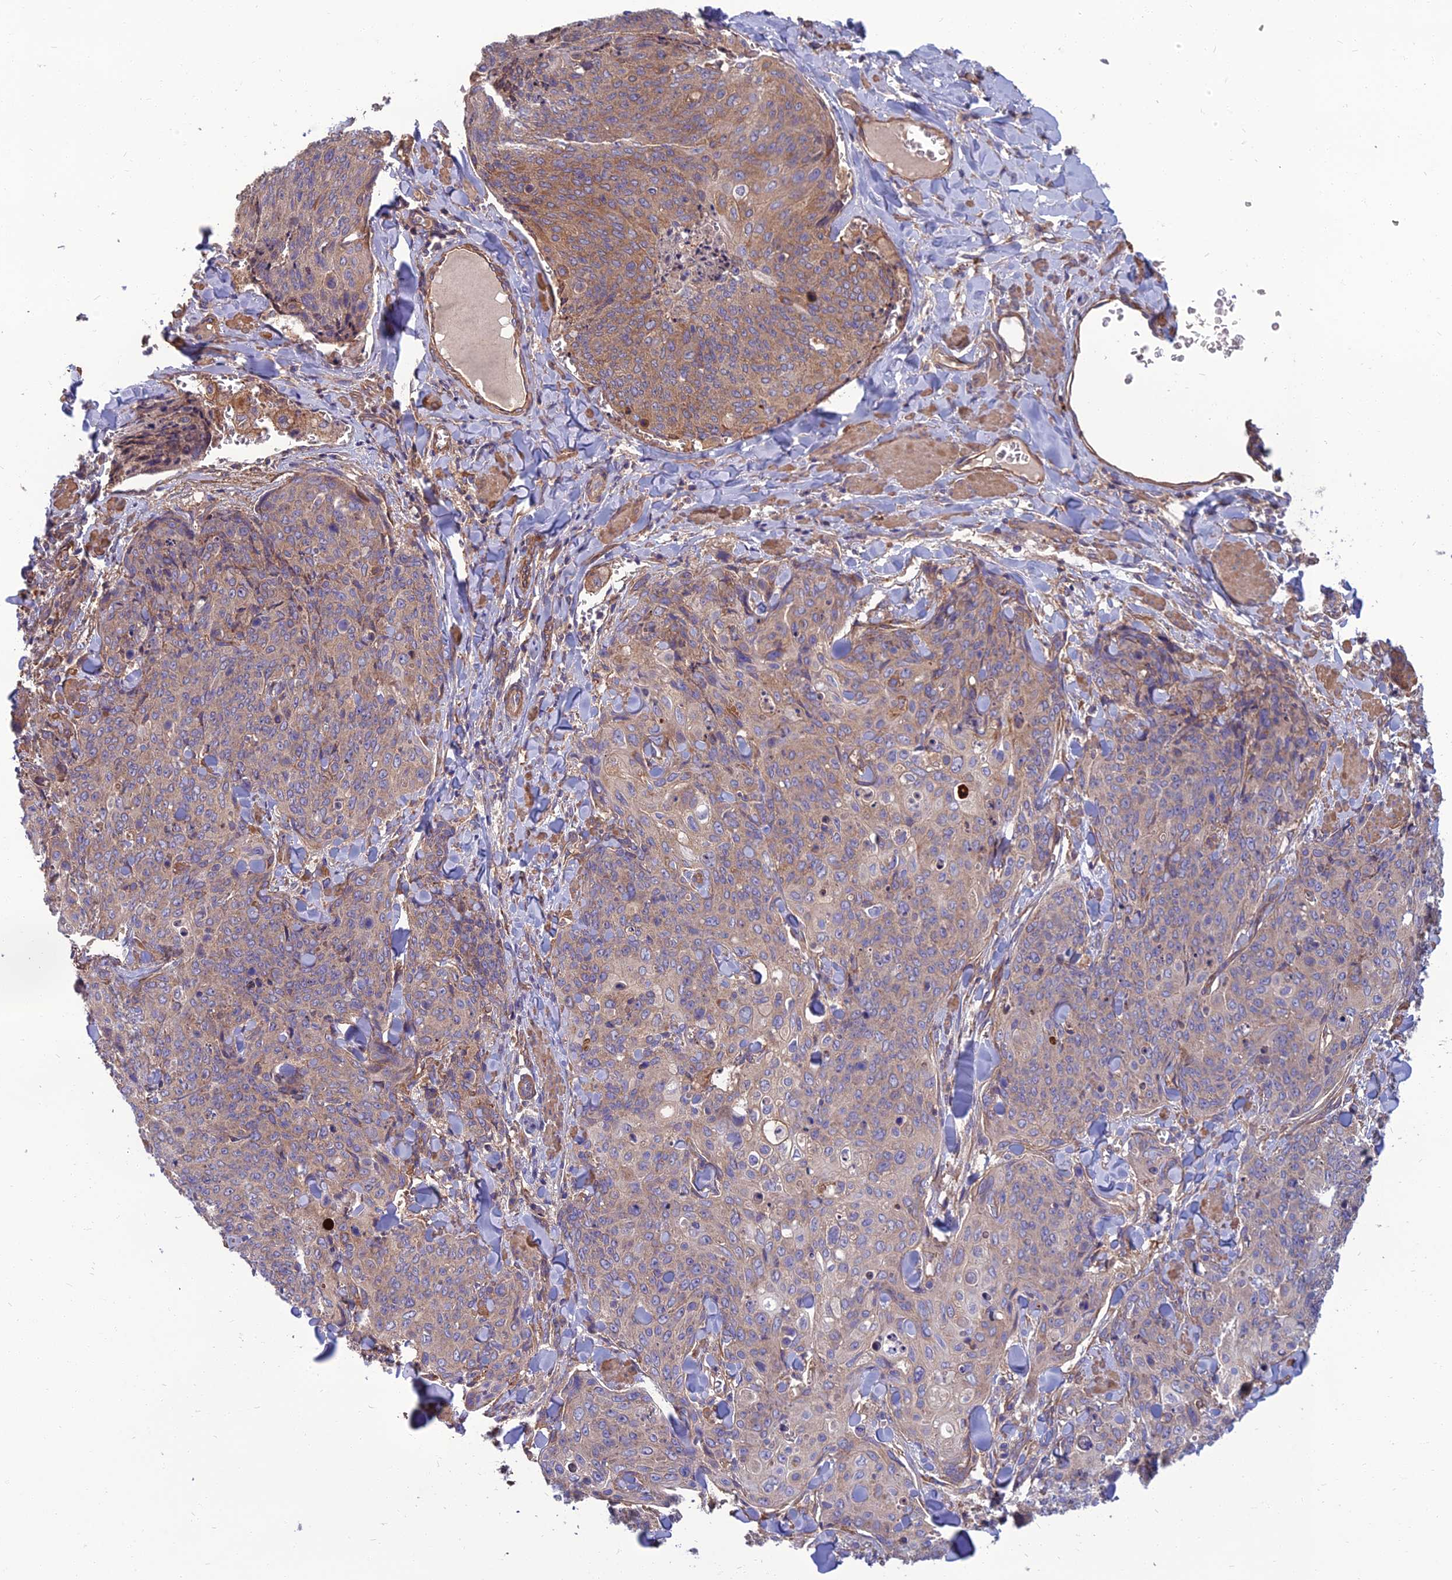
{"staining": {"intensity": "moderate", "quantity": "<25%", "location": "cytoplasmic/membranous"}, "tissue": "skin cancer", "cell_type": "Tumor cells", "image_type": "cancer", "snomed": [{"axis": "morphology", "description": "Squamous cell carcinoma, NOS"}, {"axis": "topography", "description": "Skin"}, {"axis": "topography", "description": "Vulva"}], "caption": "This image displays skin cancer stained with immunohistochemistry to label a protein in brown. The cytoplasmic/membranous of tumor cells show moderate positivity for the protein. Nuclei are counter-stained blue.", "gene": "WDR24", "patient": {"sex": "female", "age": 85}}